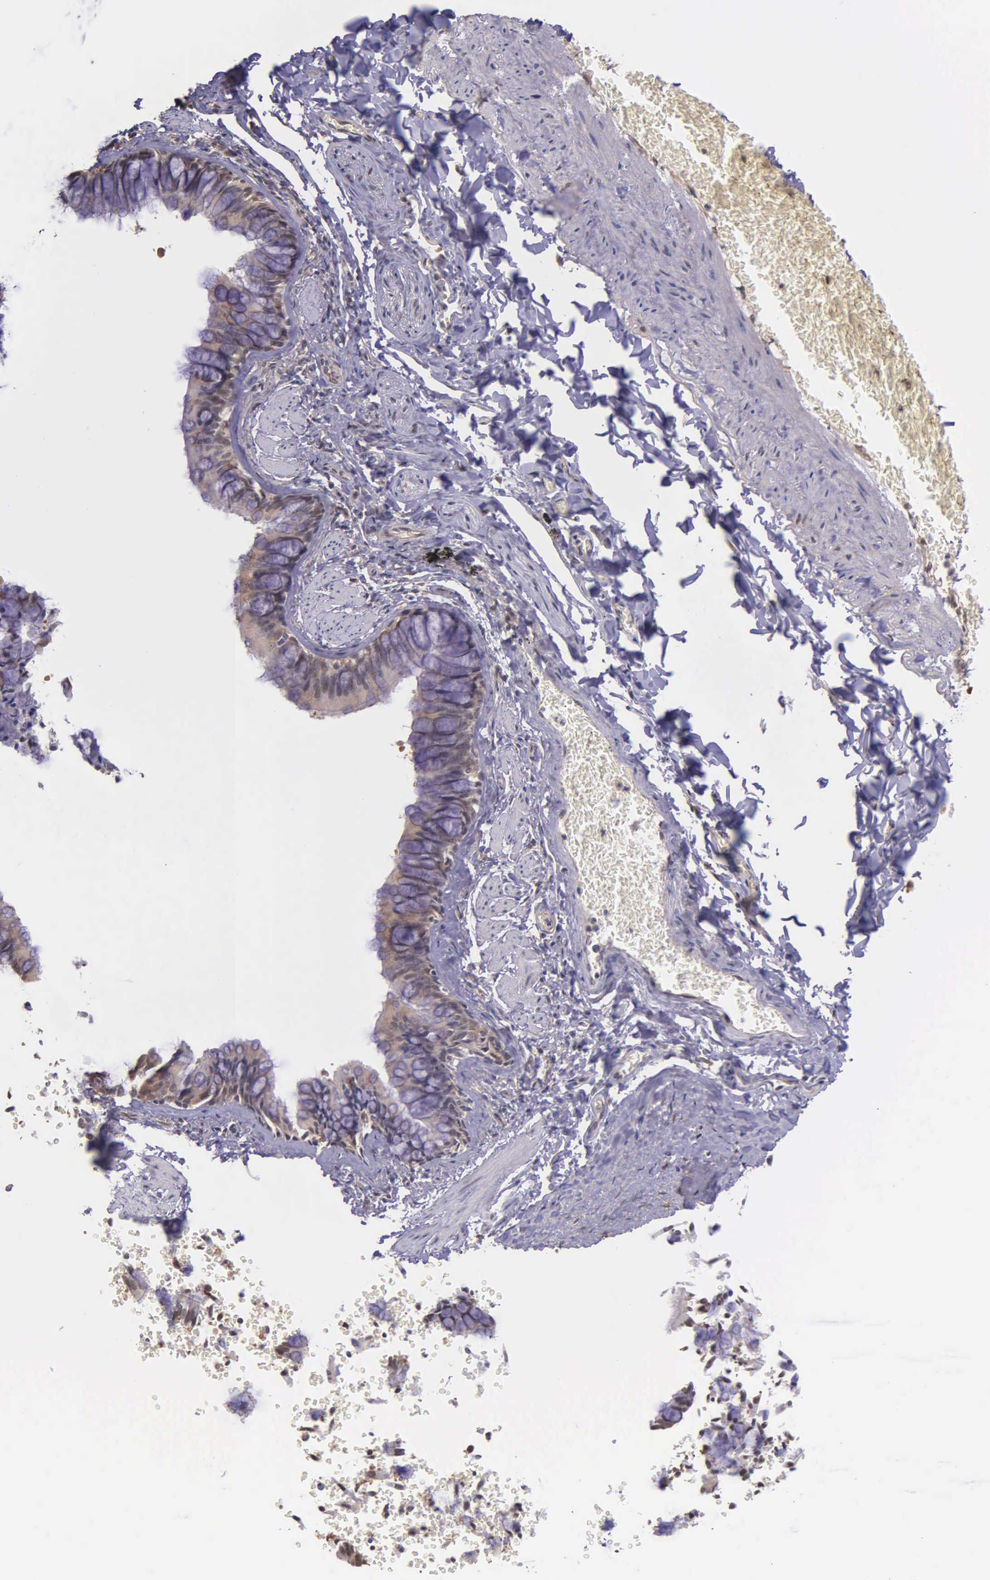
{"staining": {"intensity": "moderate", "quantity": ">75%", "location": "cytoplasmic/membranous"}, "tissue": "bronchus", "cell_type": "Respiratory epithelial cells", "image_type": "normal", "snomed": [{"axis": "morphology", "description": "Normal tissue, NOS"}, {"axis": "topography", "description": "Lung"}], "caption": "High-magnification brightfield microscopy of unremarkable bronchus stained with DAB (3,3'-diaminobenzidine) (brown) and counterstained with hematoxylin (blue). respiratory epithelial cells exhibit moderate cytoplasmic/membranous staining is seen in approximately>75% of cells.", "gene": "PSMC1", "patient": {"sex": "male", "age": 54}}